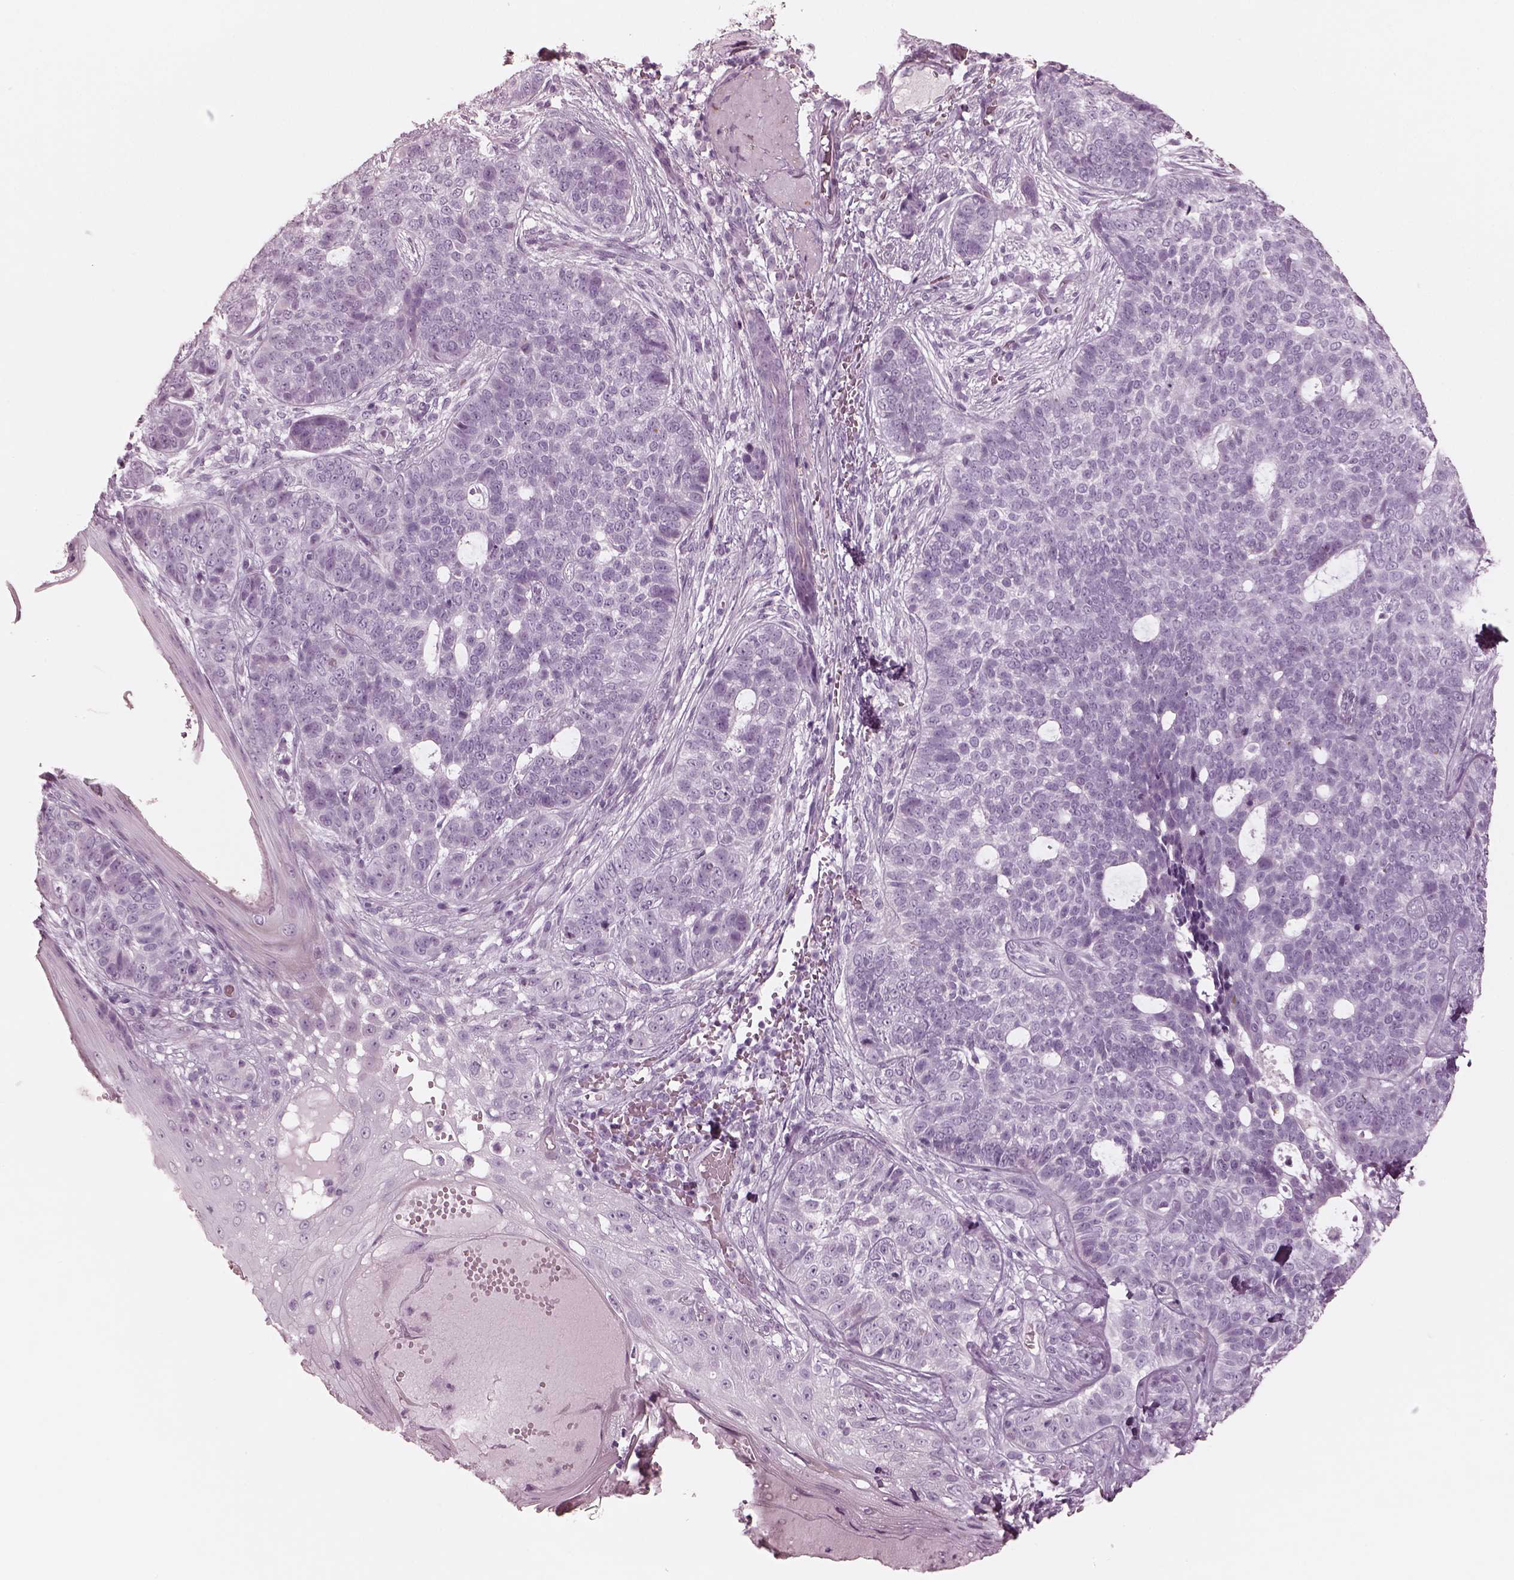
{"staining": {"intensity": "negative", "quantity": "none", "location": "none"}, "tissue": "skin cancer", "cell_type": "Tumor cells", "image_type": "cancer", "snomed": [{"axis": "morphology", "description": "Basal cell carcinoma"}, {"axis": "topography", "description": "Skin"}], "caption": "Human basal cell carcinoma (skin) stained for a protein using immunohistochemistry (IHC) displays no staining in tumor cells.", "gene": "OPN4", "patient": {"sex": "female", "age": 69}}